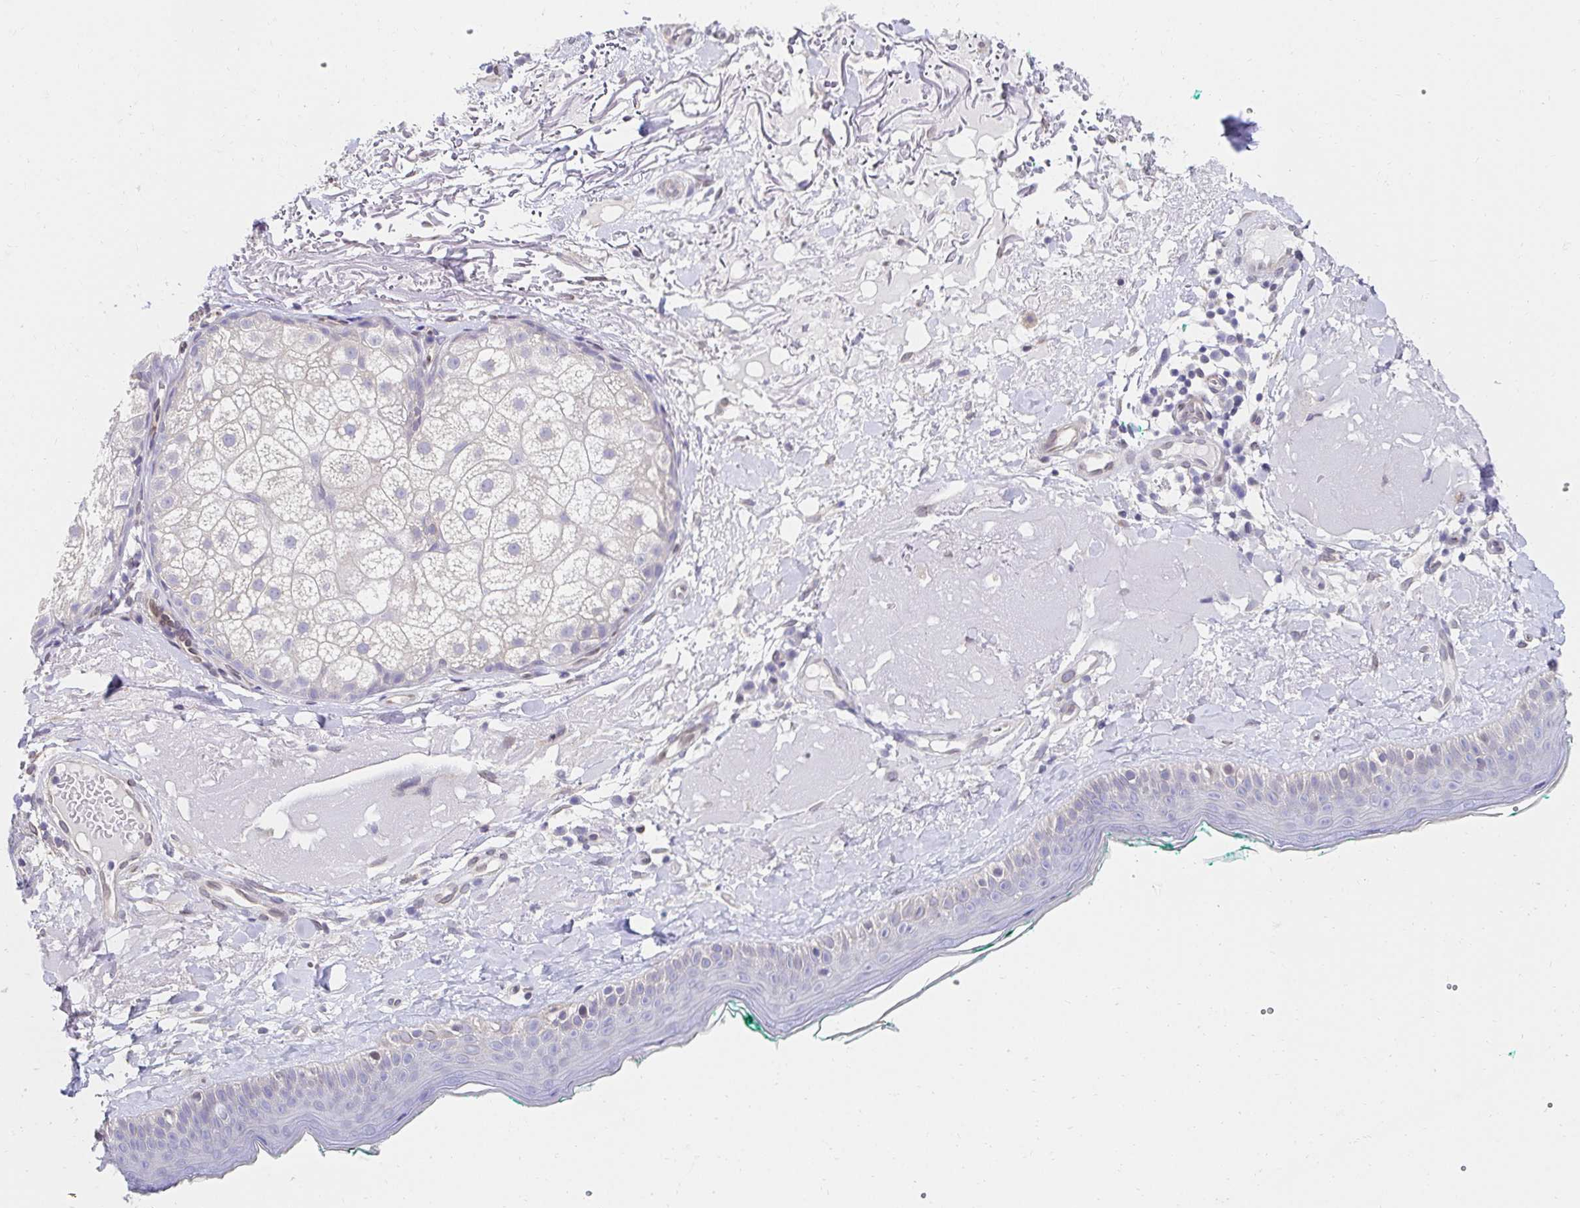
{"staining": {"intensity": "negative", "quantity": "none", "location": "none"}, "tissue": "skin", "cell_type": "Fibroblasts", "image_type": "normal", "snomed": [{"axis": "morphology", "description": "Normal tissue, NOS"}, {"axis": "topography", "description": "Skin"}], "caption": "The photomicrograph reveals no staining of fibroblasts in unremarkable skin. (DAB immunohistochemistry with hematoxylin counter stain).", "gene": "AKAP14", "patient": {"sex": "male", "age": 73}}